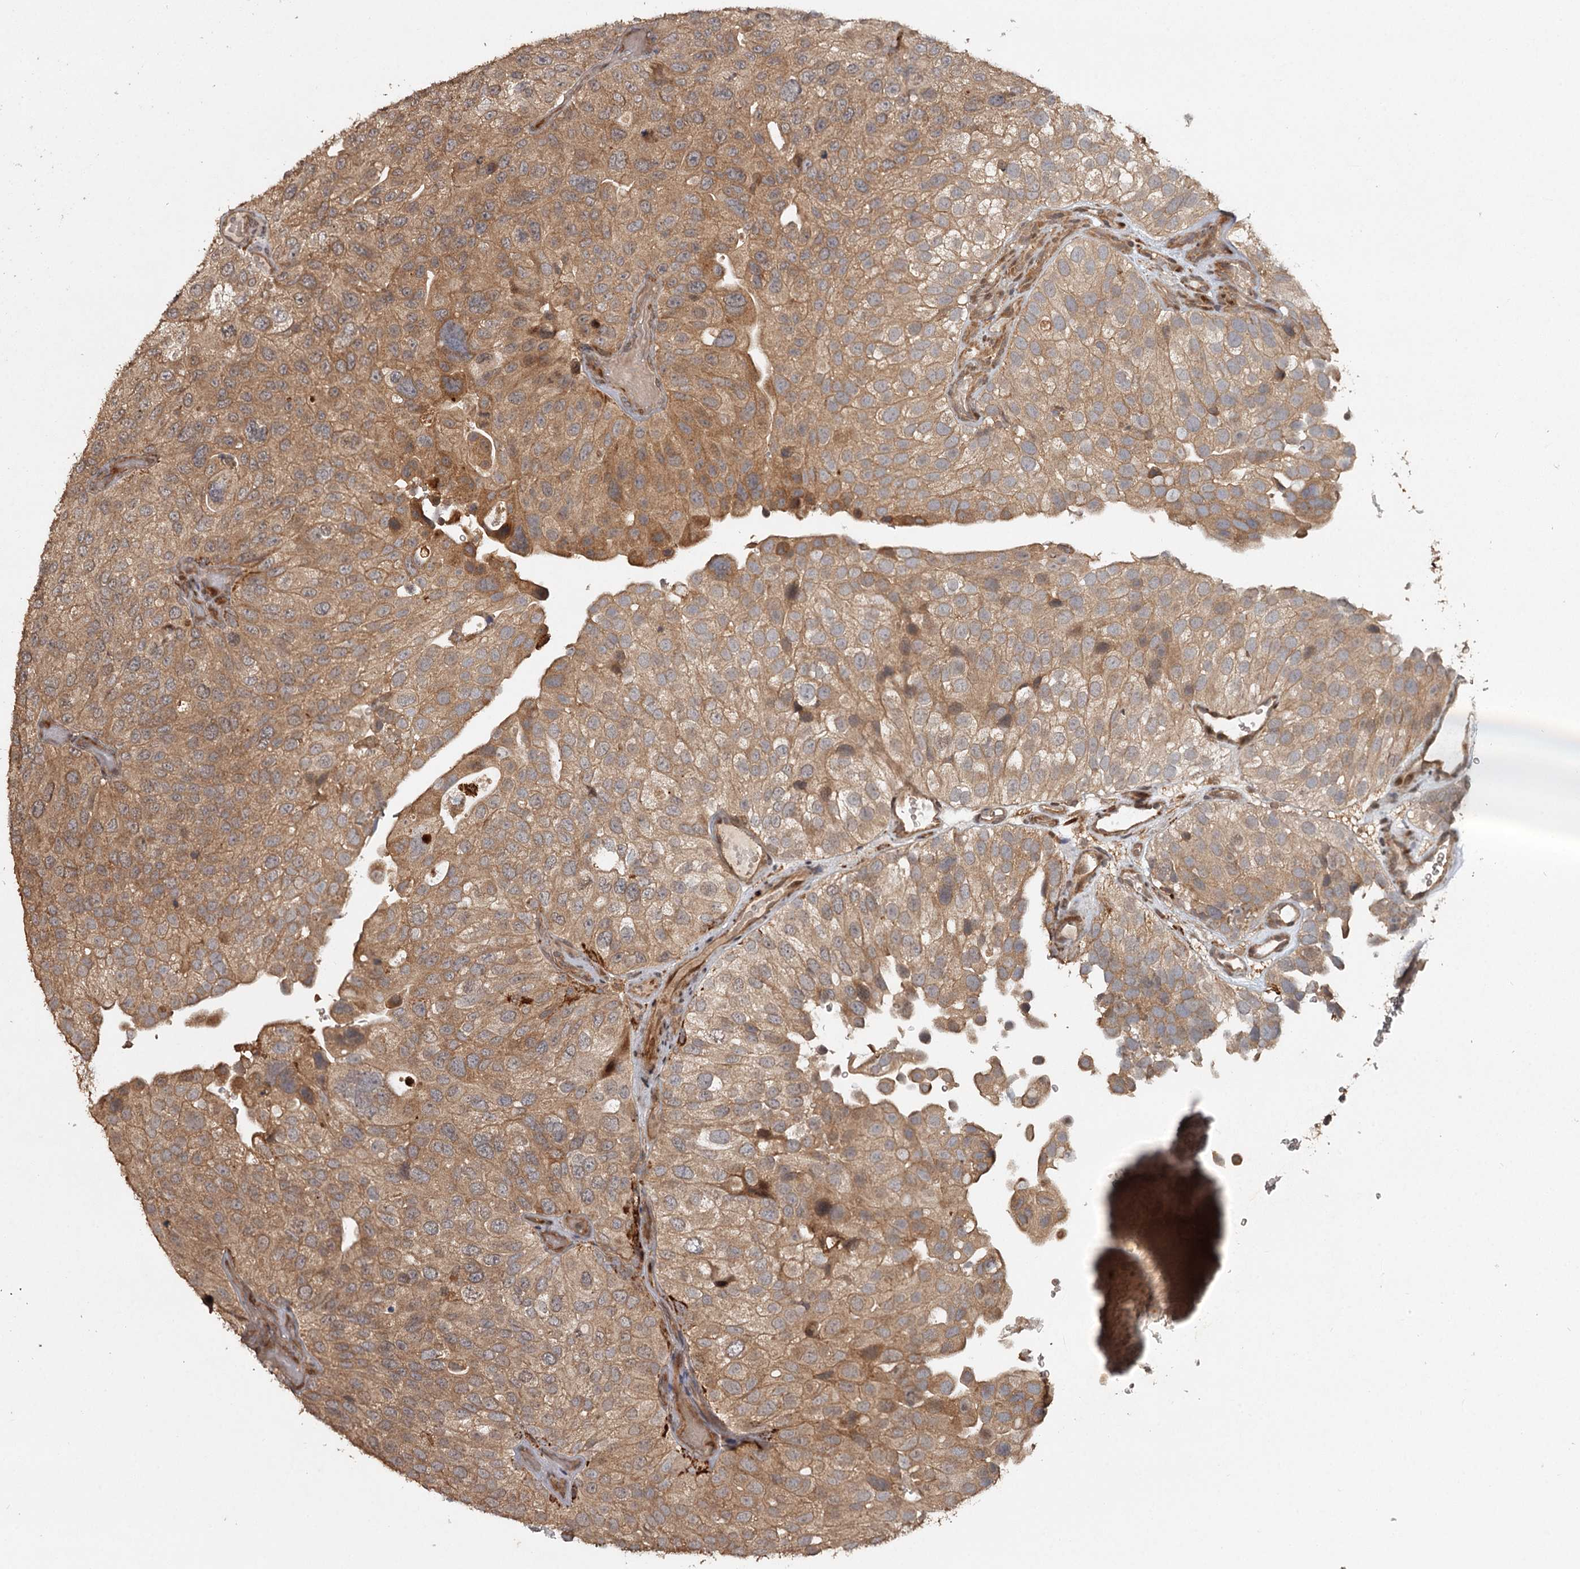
{"staining": {"intensity": "moderate", "quantity": ">75%", "location": "cytoplasmic/membranous"}, "tissue": "urothelial cancer", "cell_type": "Tumor cells", "image_type": "cancer", "snomed": [{"axis": "morphology", "description": "Urothelial carcinoma, Low grade"}, {"axis": "topography", "description": "Urinary bladder"}], "caption": "Urothelial carcinoma (low-grade) stained for a protein (brown) reveals moderate cytoplasmic/membranous positive positivity in about >75% of tumor cells.", "gene": "FAXC", "patient": {"sex": "male", "age": 78}}